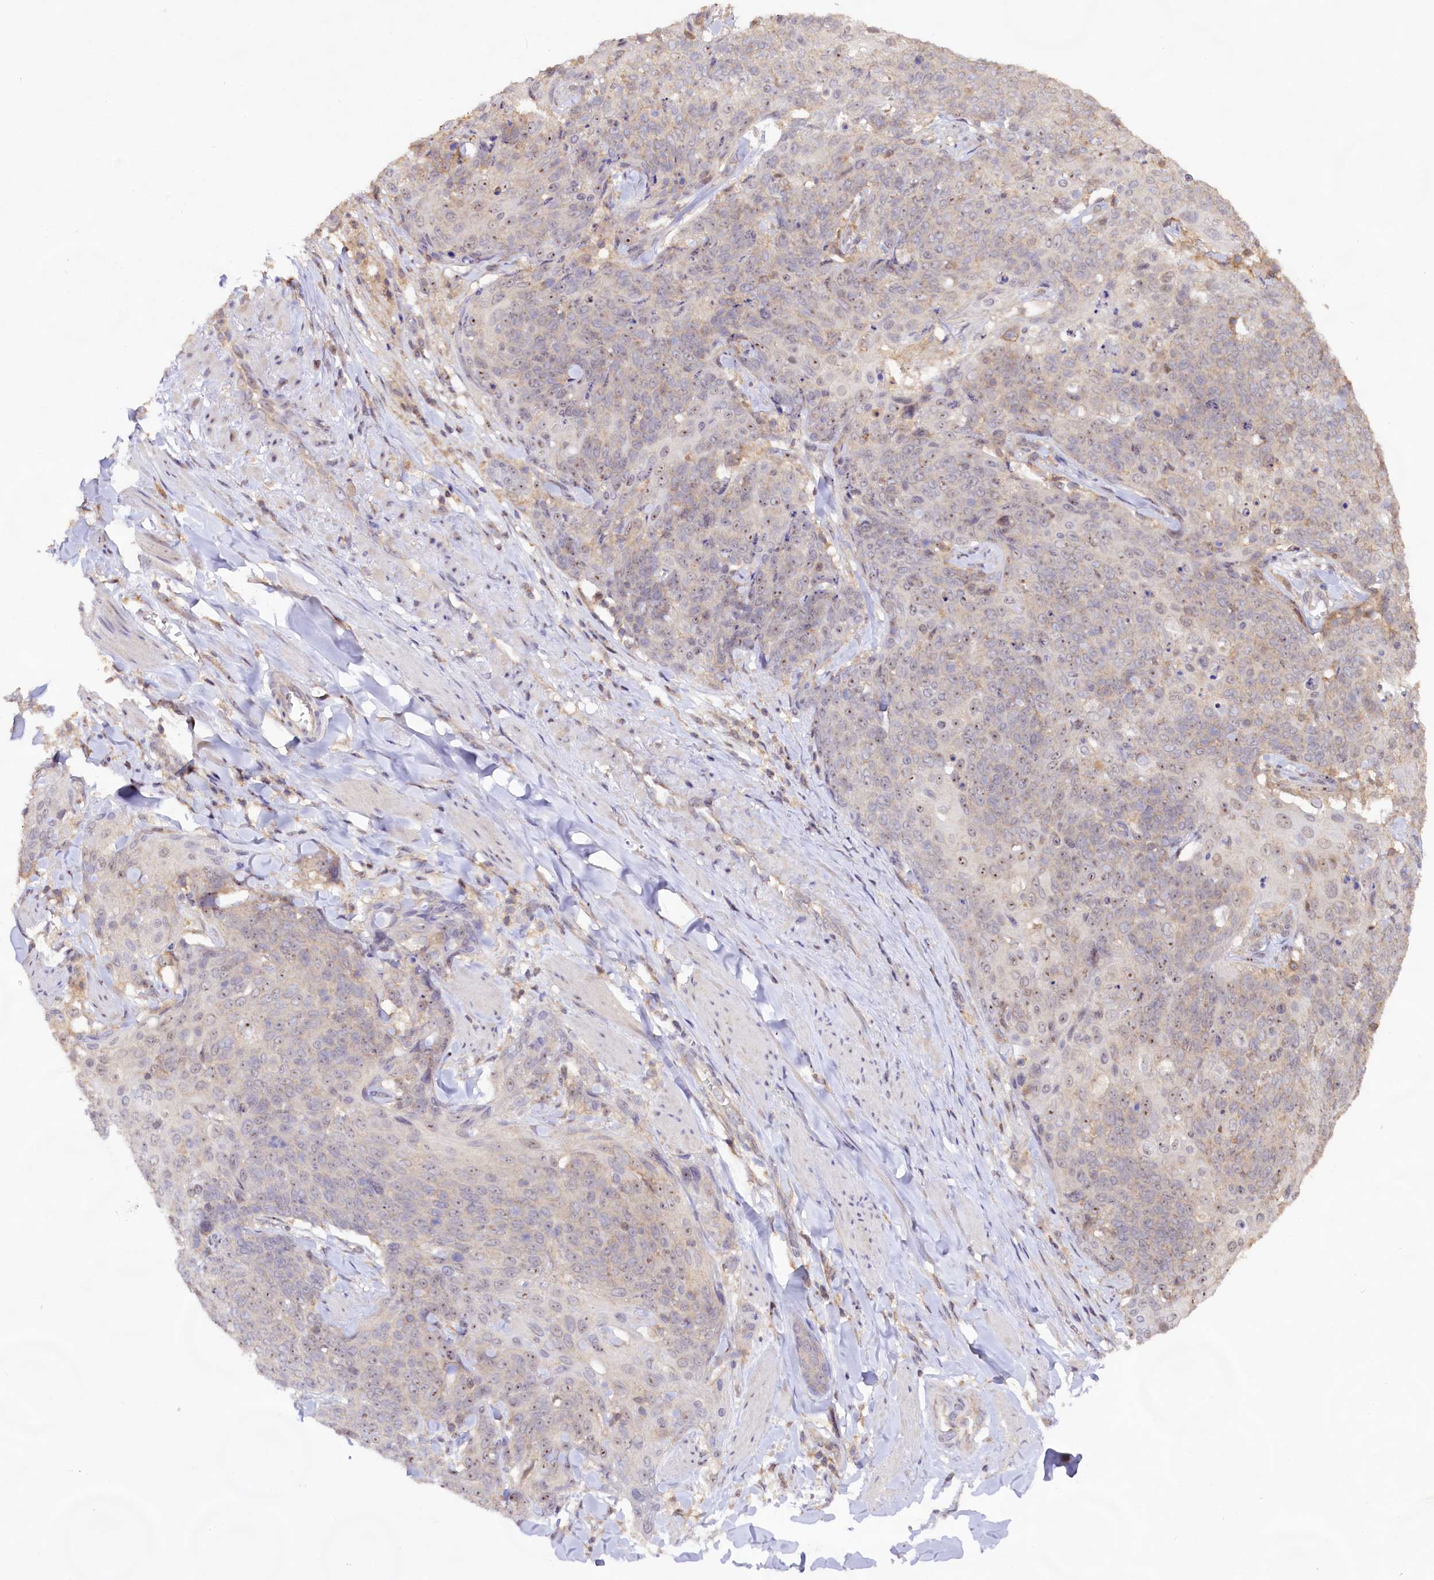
{"staining": {"intensity": "weak", "quantity": "<25%", "location": "nuclear"}, "tissue": "skin cancer", "cell_type": "Tumor cells", "image_type": "cancer", "snomed": [{"axis": "morphology", "description": "Squamous cell carcinoma, NOS"}, {"axis": "topography", "description": "Skin"}, {"axis": "topography", "description": "Vulva"}], "caption": "IHC of human skin cancer (squamous cell carcinoma) reveals no staining in tumor cells. (Stains: DAB (3,3'-diaminobenzidine) immunohistochemistry with hematoxylin counter stain, Microscopy: brightfield microscopy at high magnification).", "gene": "RRP8", "patient": {"sex": "female", "age": 85}}